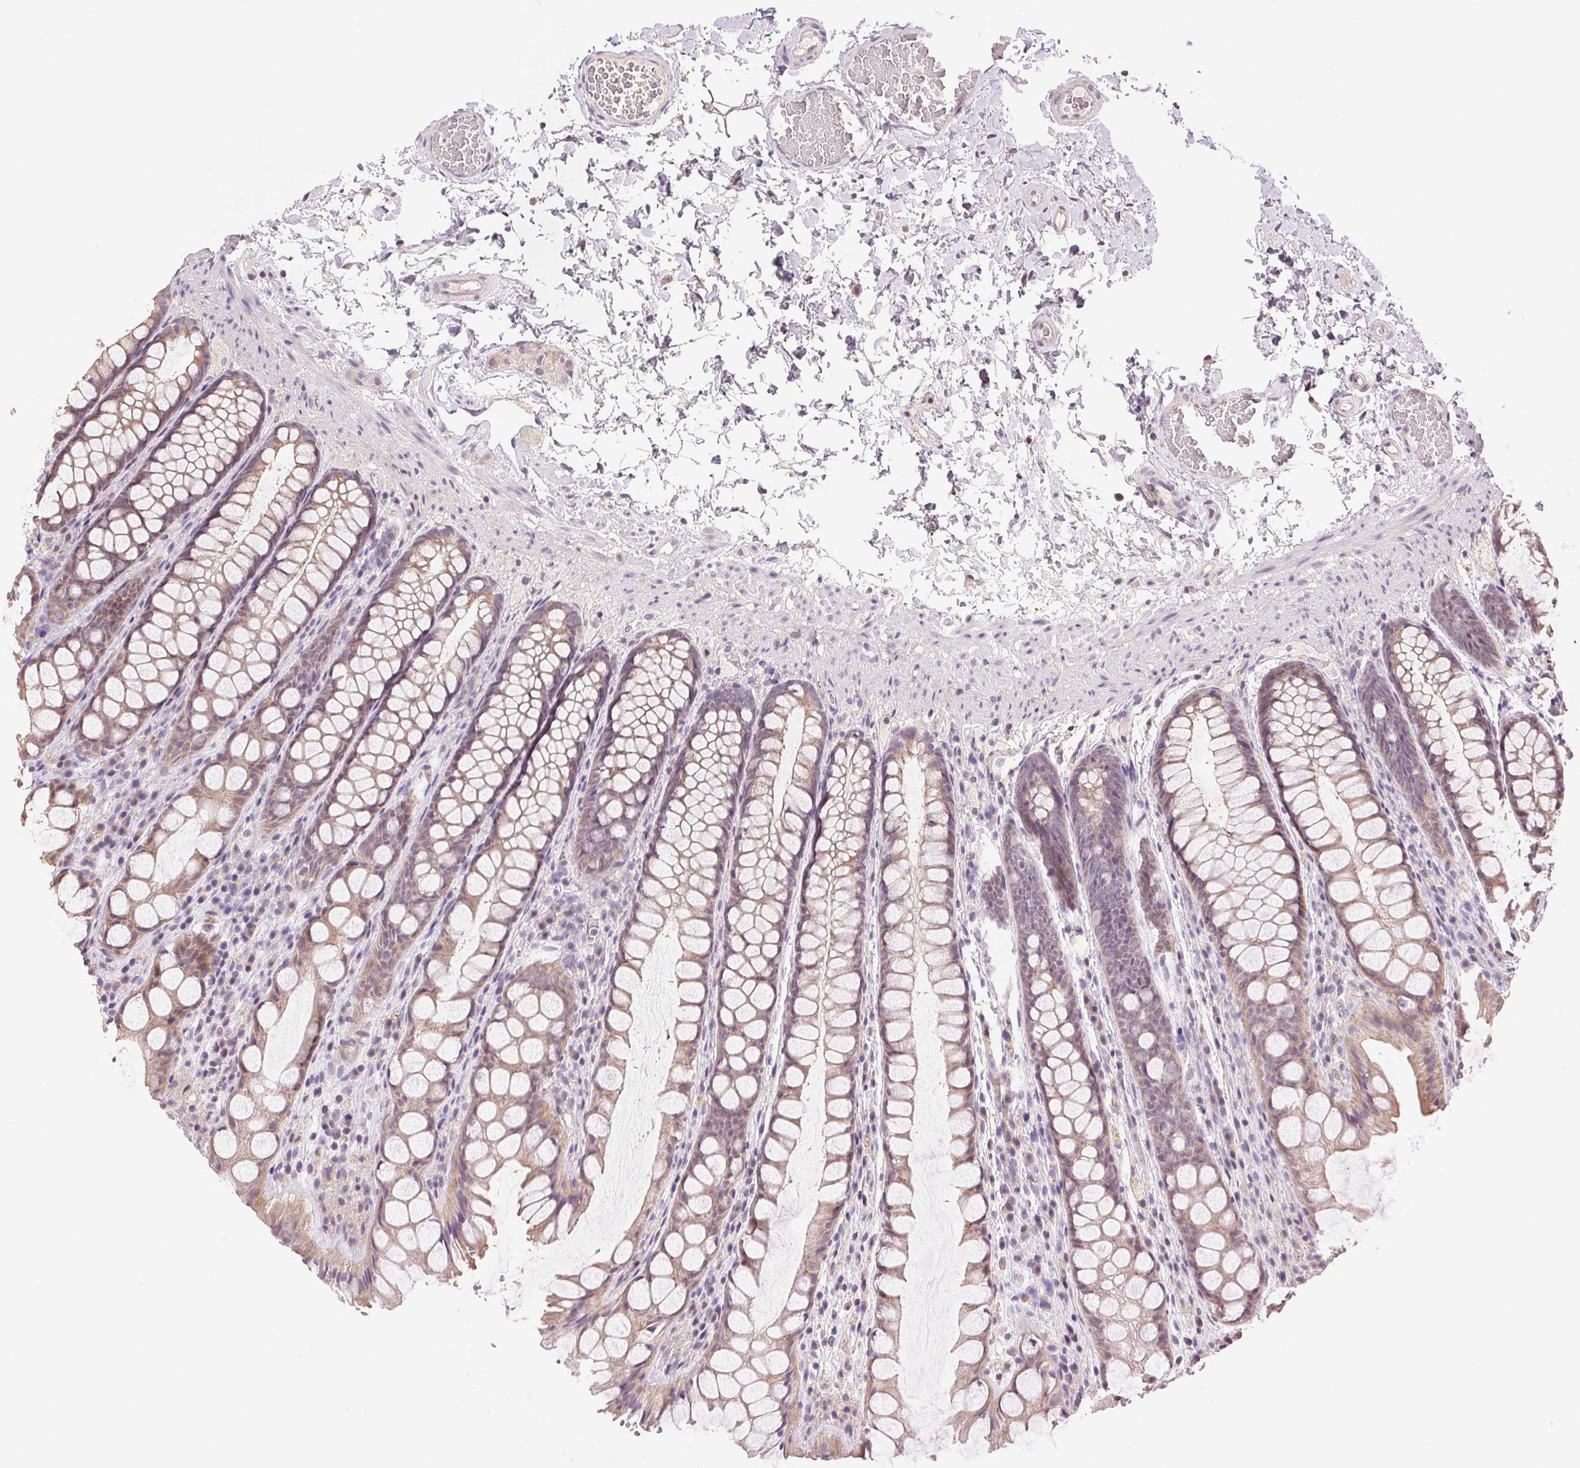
{"staining": {"intensity": "negative", "quantity": "none", "location": "none"}, "tissue": "colon", "cell_type": "Endothelial cells", "image_type": "normal", "snomed": [{"axis": "morphology", "description": "Normal tissue, NOS"}, {"axis": "topography", "description": "Colon"}], "caption": "IHC image of benign colon: colon stained with DAB displays no significant protein expression in endothelial cells.", "gene": "TMEM253", "patient": {"sex": "male", "age": 47}}